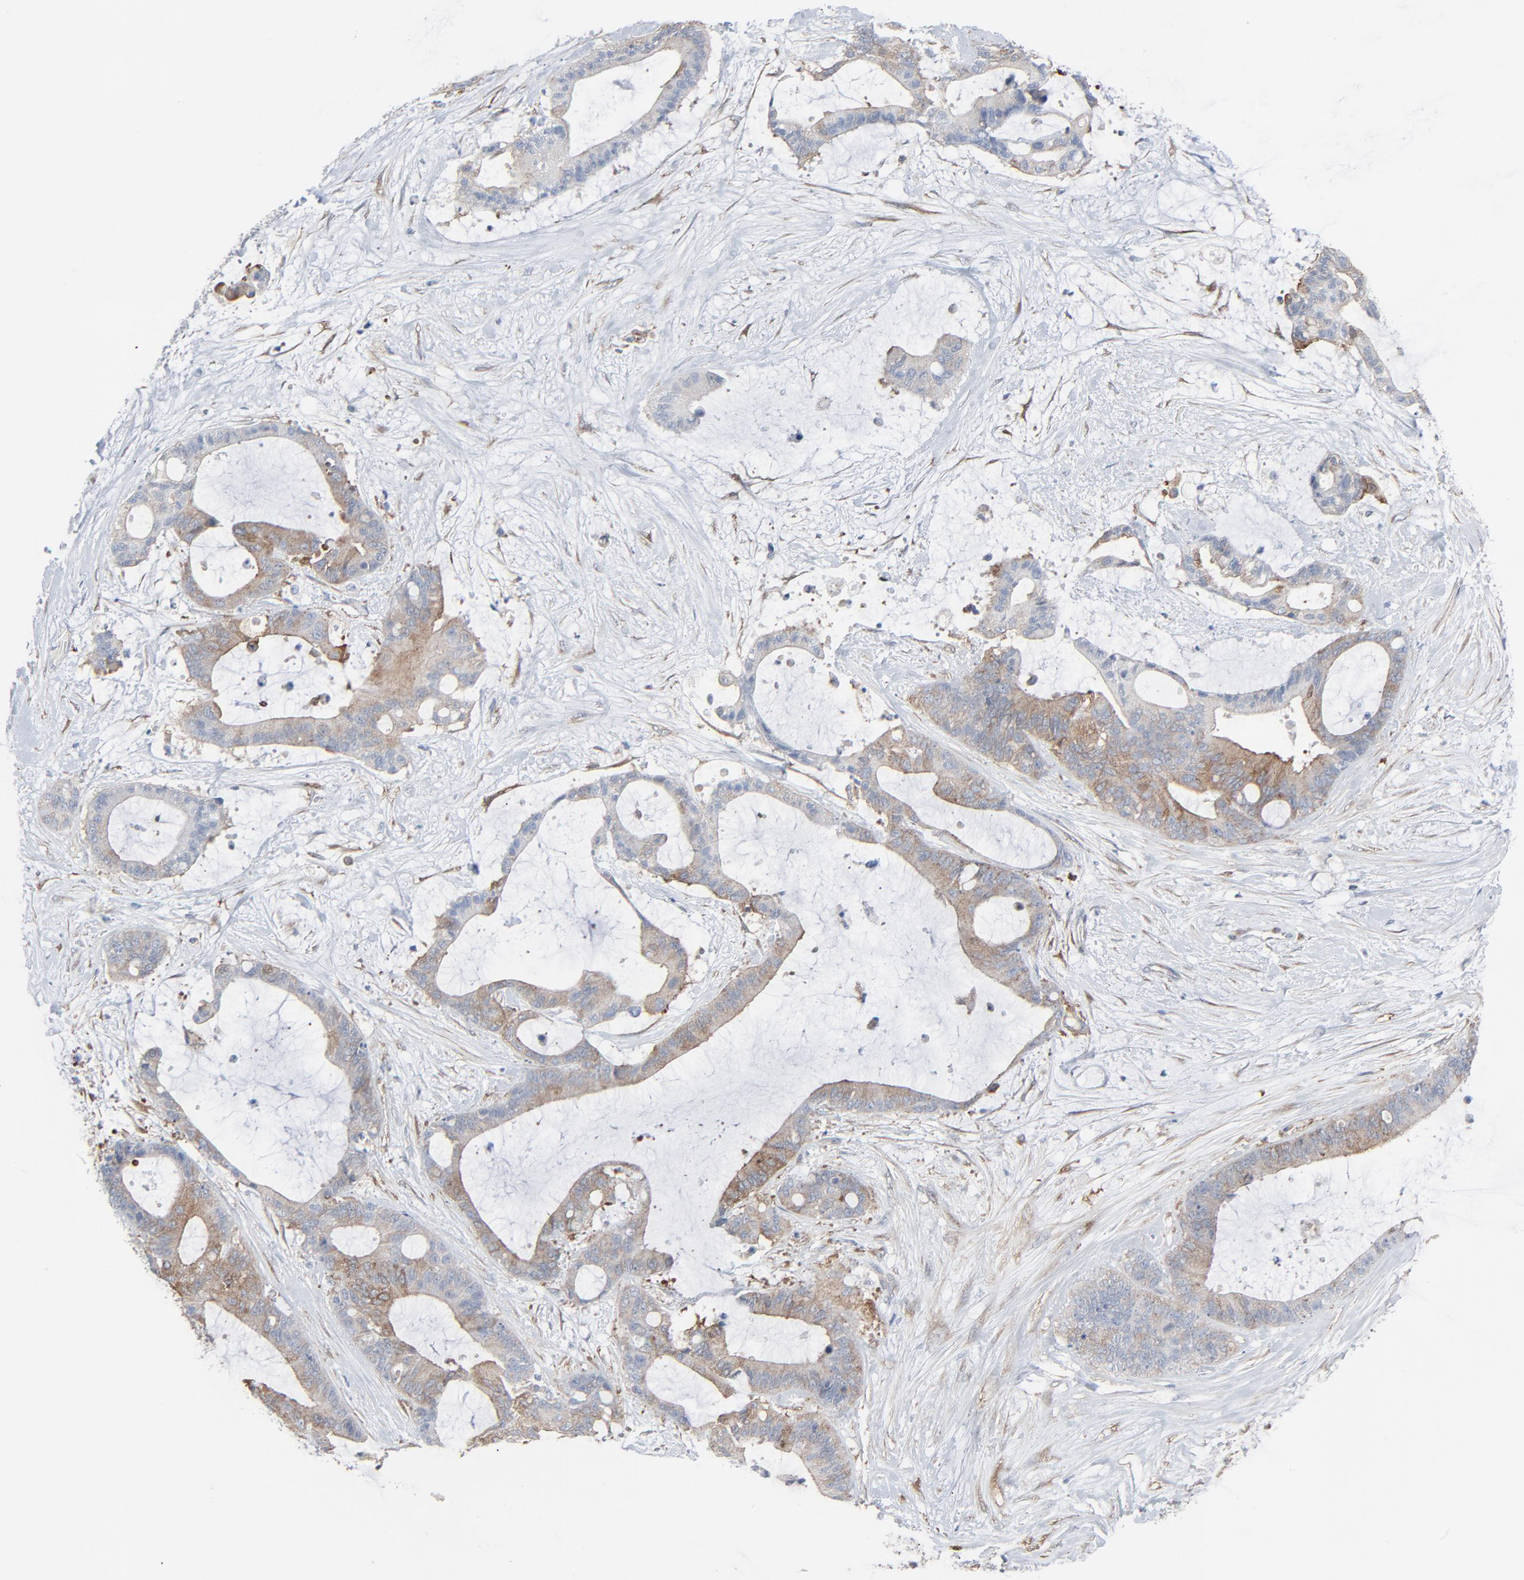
{"staining": {"intensity": "moderate", "quantity": "25%-75%", "location": "cytoplasmic/membranous"}, "tissue": "liver cancer", "cell_type": "Tumor cells", "image_type": "cancer", "snomed": [{"axis": "morphology", "description": "Cholangiocarcinoma"}, {"axis": "topography", "description": "Liver"}], "caption": "Immunohistochemistry (IHC) of liver cancer (cholangiocarcinoma) demonstrates medium levels of moderate cytoplasmic/membranous expression in about 25%-75% of tumor cells.", "gene": "OPTN", "patient": {"sex": "female", "age": 73}}